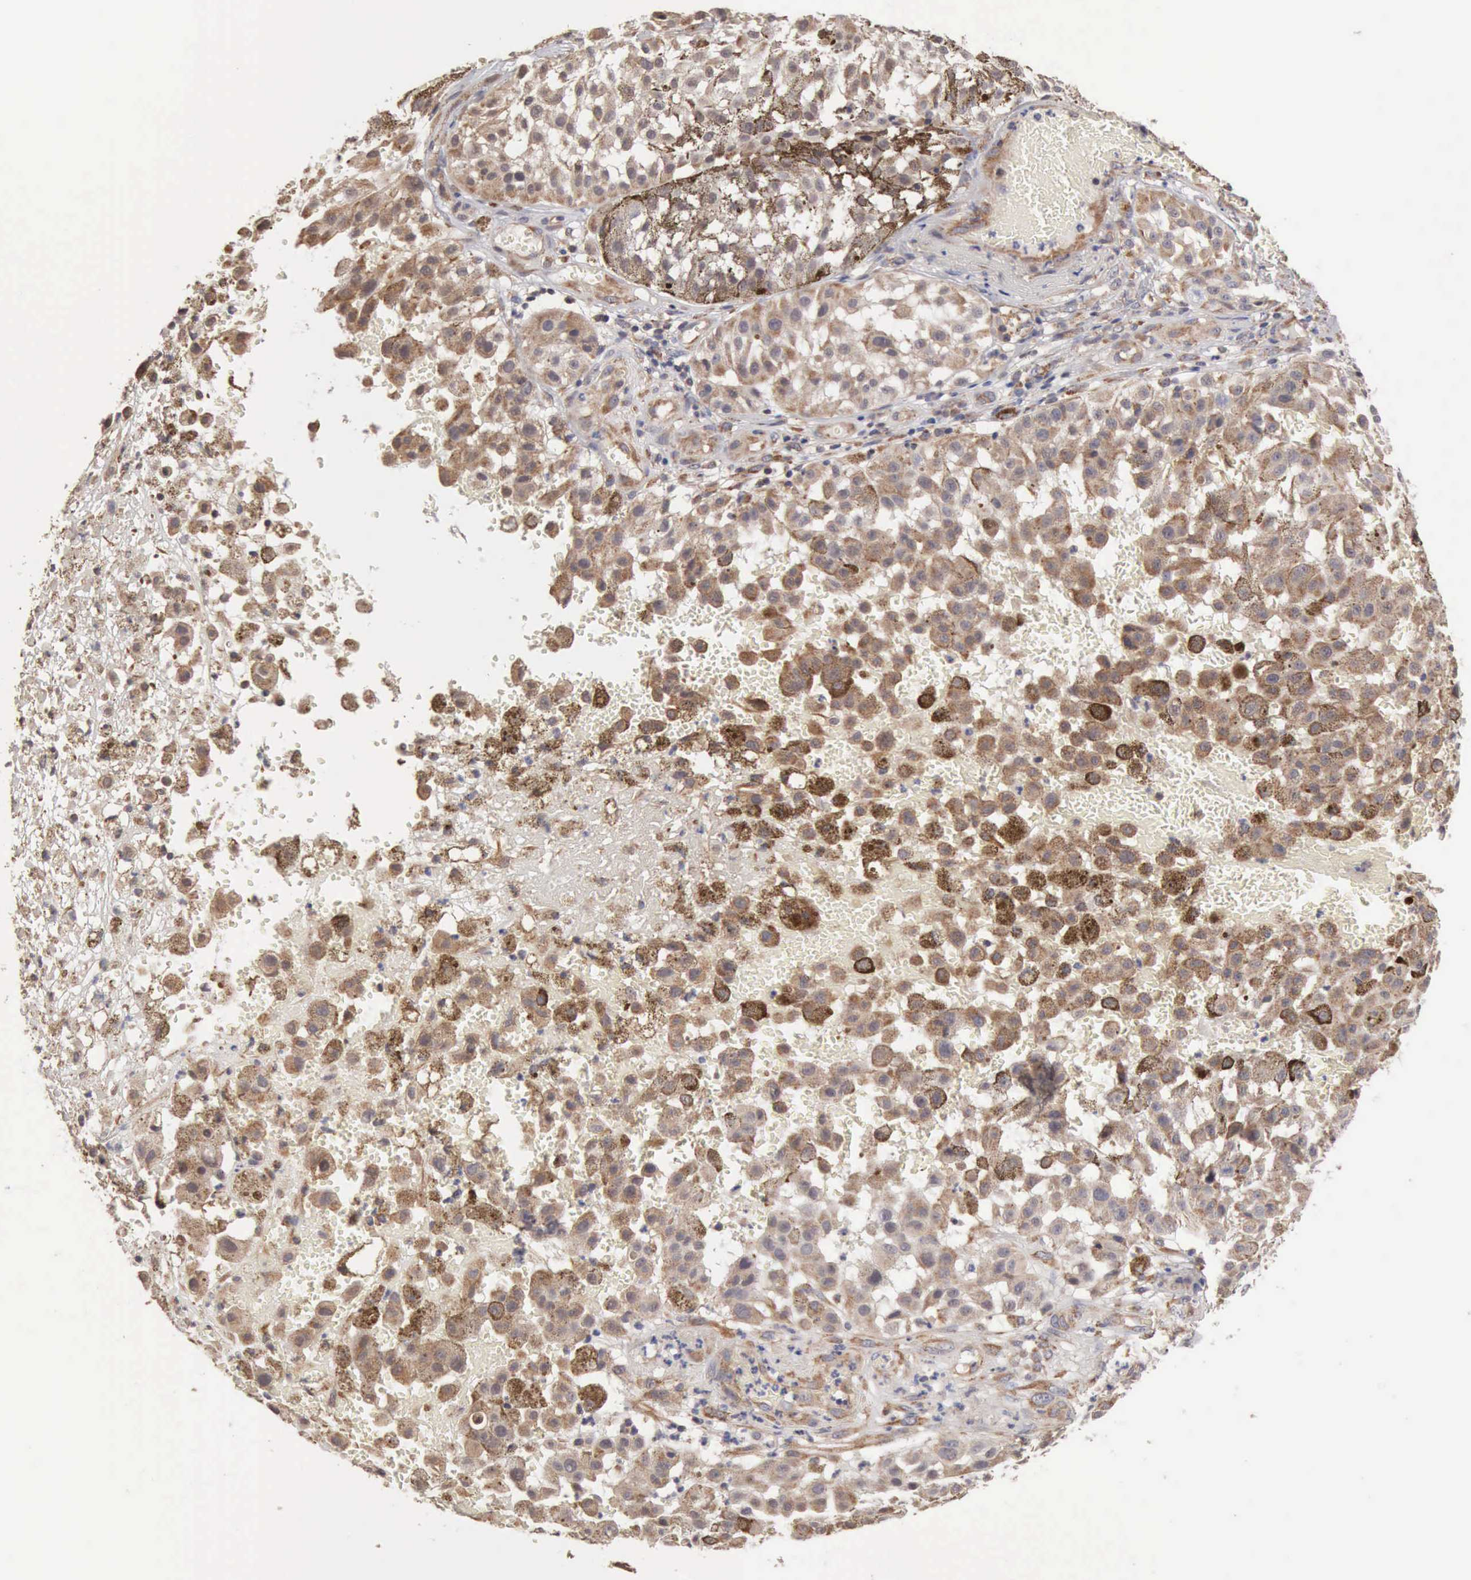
{"staining": {"intensity": "weak", "quantity": "25%-75%", "location": "cytoplasmic/membranous"}, "tissue": "melanoma", "cell_type": "Tumor cells", "image_type": "cancer", "snomed": [{"axis": "morphology", "description": "Malignant melanoma, NOS"}, {"axis": "topography", "description": "Skin"}], "caption": "Immunohistochemical staining of melanoma displays weak cytoplasmic/membranous protein staining in about 25%-75% of tumor cells.", "gene": "GPR101", "patient": {"sex": "female", "age": 64}}